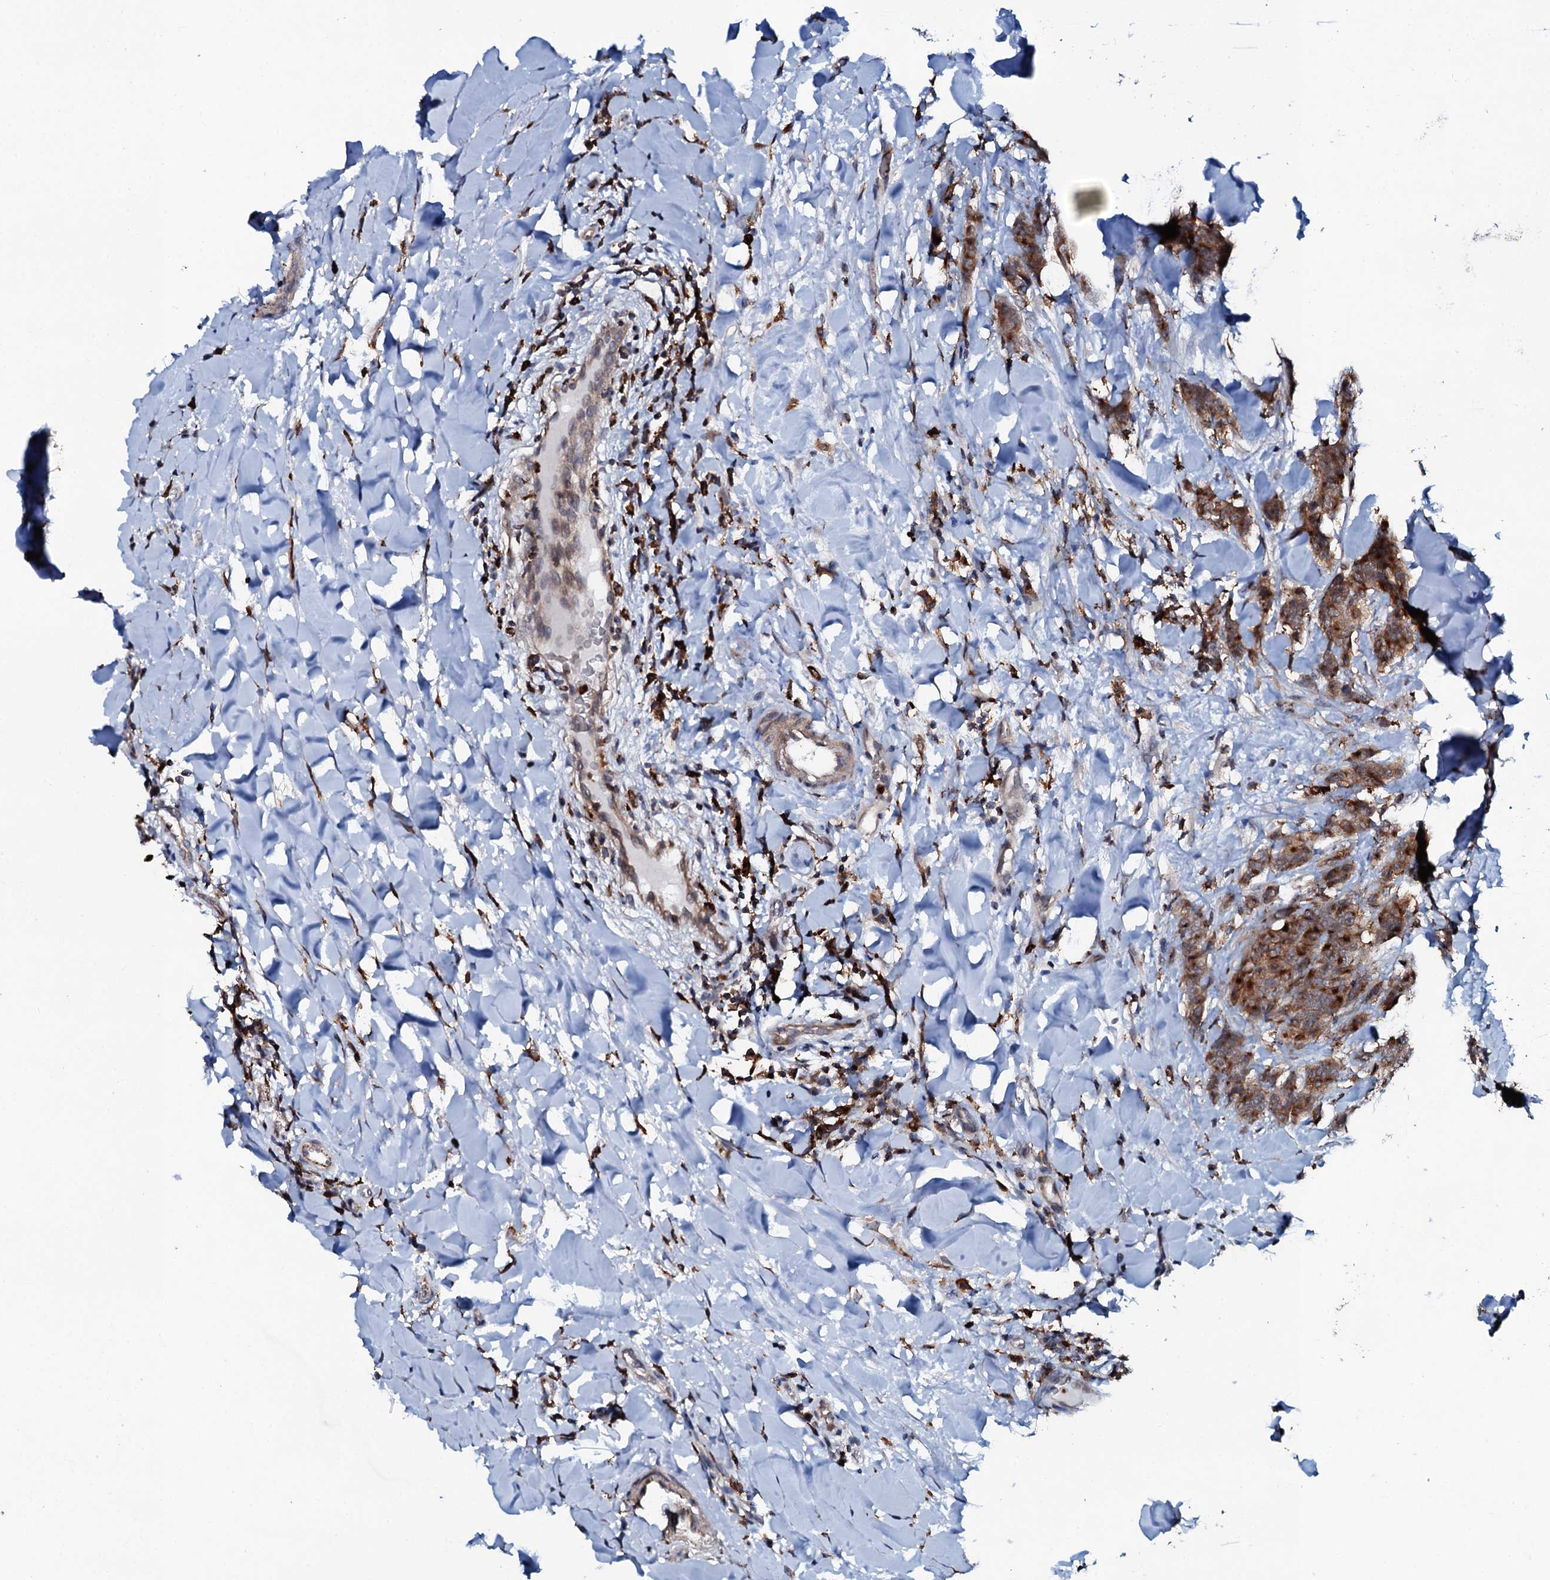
{"staining": {"intensity": "strong", "quantity": ">75%", "location": "cytoplasmic/membranous"}, "tissue": "breast cancer", "cell_type": "Tumor cells", "image_type": "cancer", "snomed": [{"axis": "morphology", "description": "Duct carcinoma"}, {"axis": "topography", "description": "Breast"}], "caption": "This is a histology image of immunohistochemistry (IHC) staining of breast cancer (invasive ductal carcinoma), which shows strong positivity in the cytoplasmic/membranous of tumor cells.", "gene": "VAMP8", "patient": {"sex": "female", "age": 40}}